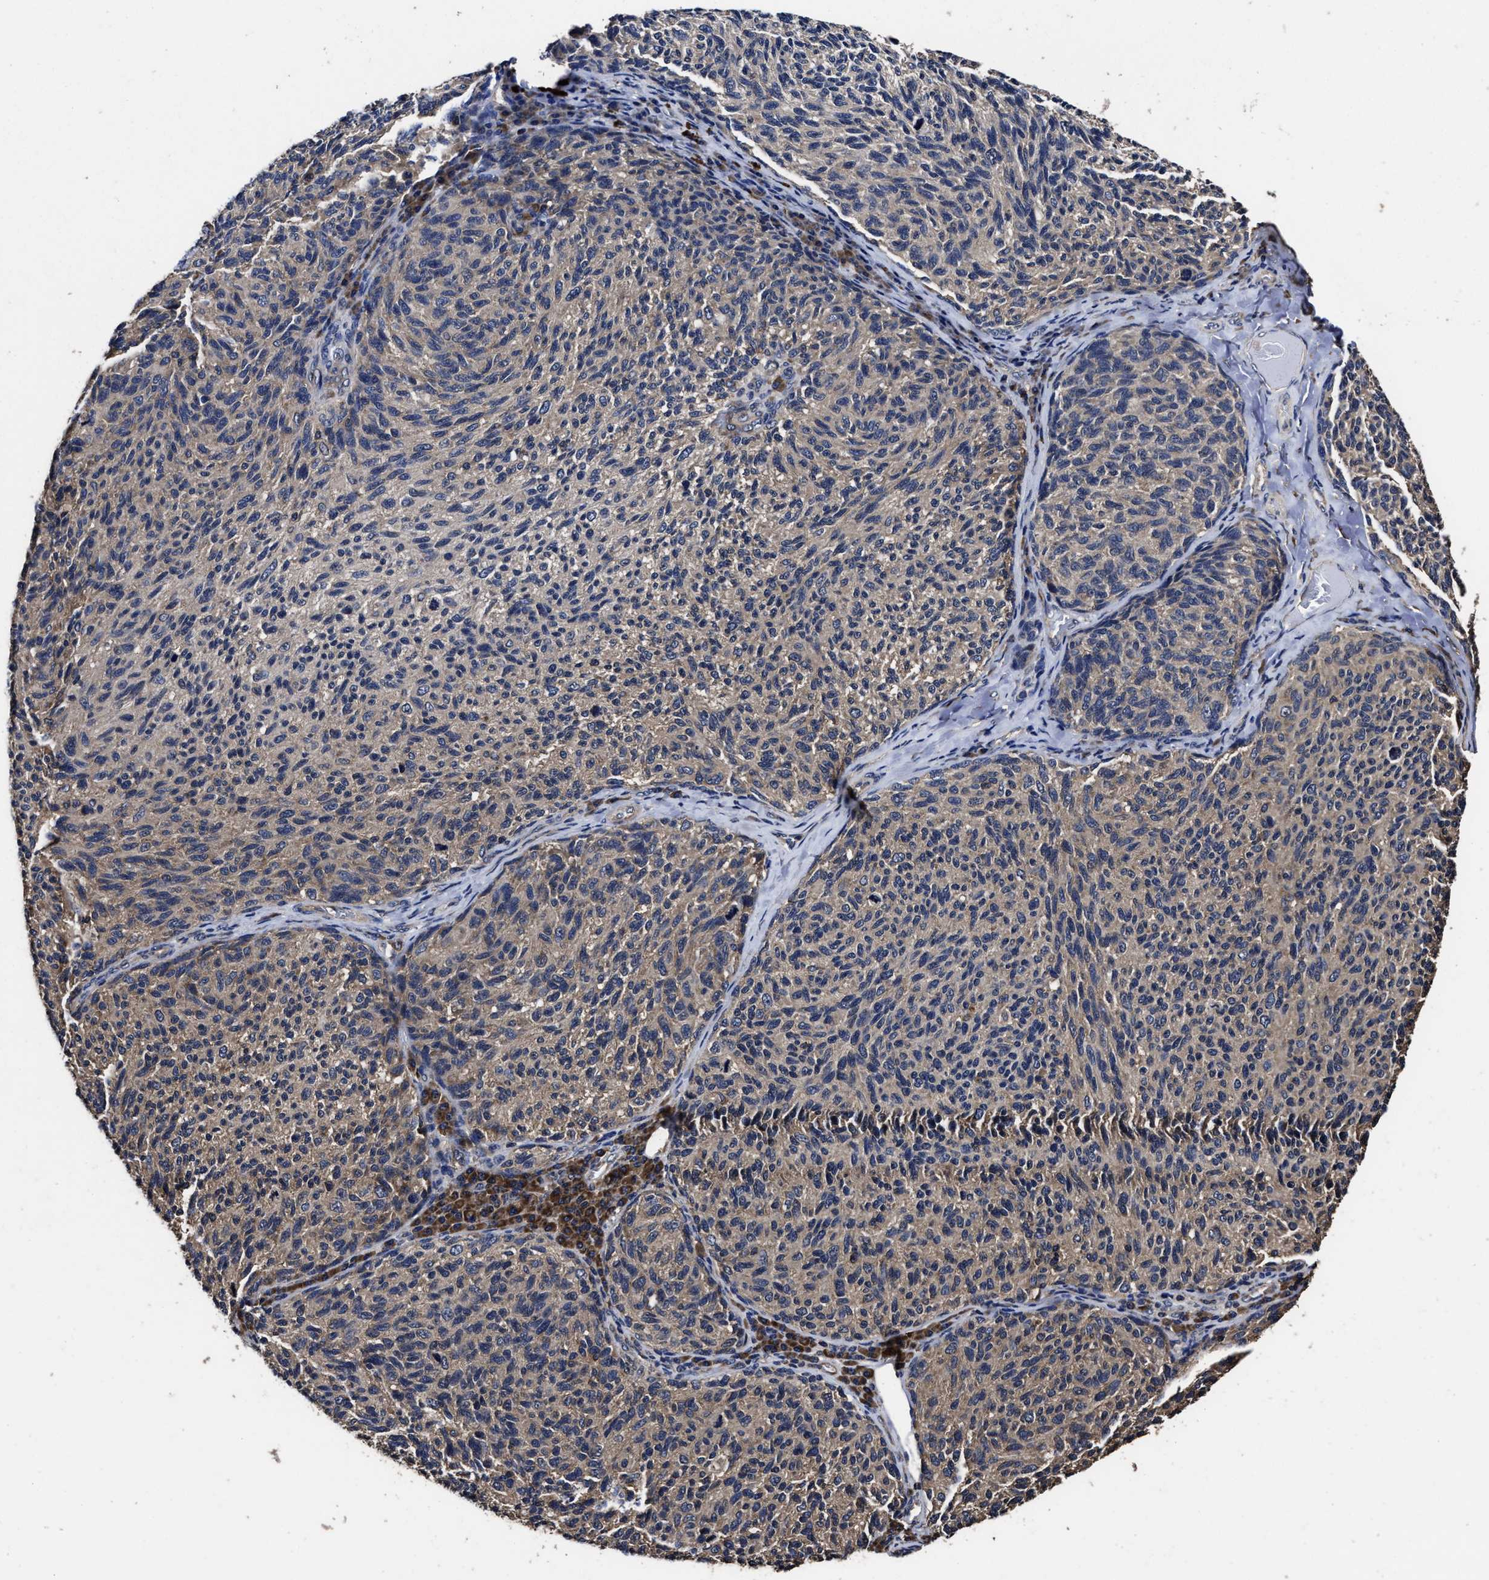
{"staining": {"intensity": "weak", "quantity": "25%-75%", "location": "cytoplasmic/membranous"}, "tissue": "melanoma", "cell_type": "Tumor cells", "image_type": "cancer", "snomed": [{"axis": "morphology", "description": "Malignant melanoma, NOS"}, {"axis": "topography", "description": "Skin"}], "caption": "Approximately 25%-75% of tumor cells in melanoma demonstrate weak cytoplasmic/membranous protein expression as visualized by brown immunohistochemical staining.", "gene": "AVEN", "patient": {"sex": "female", "age": 73}}